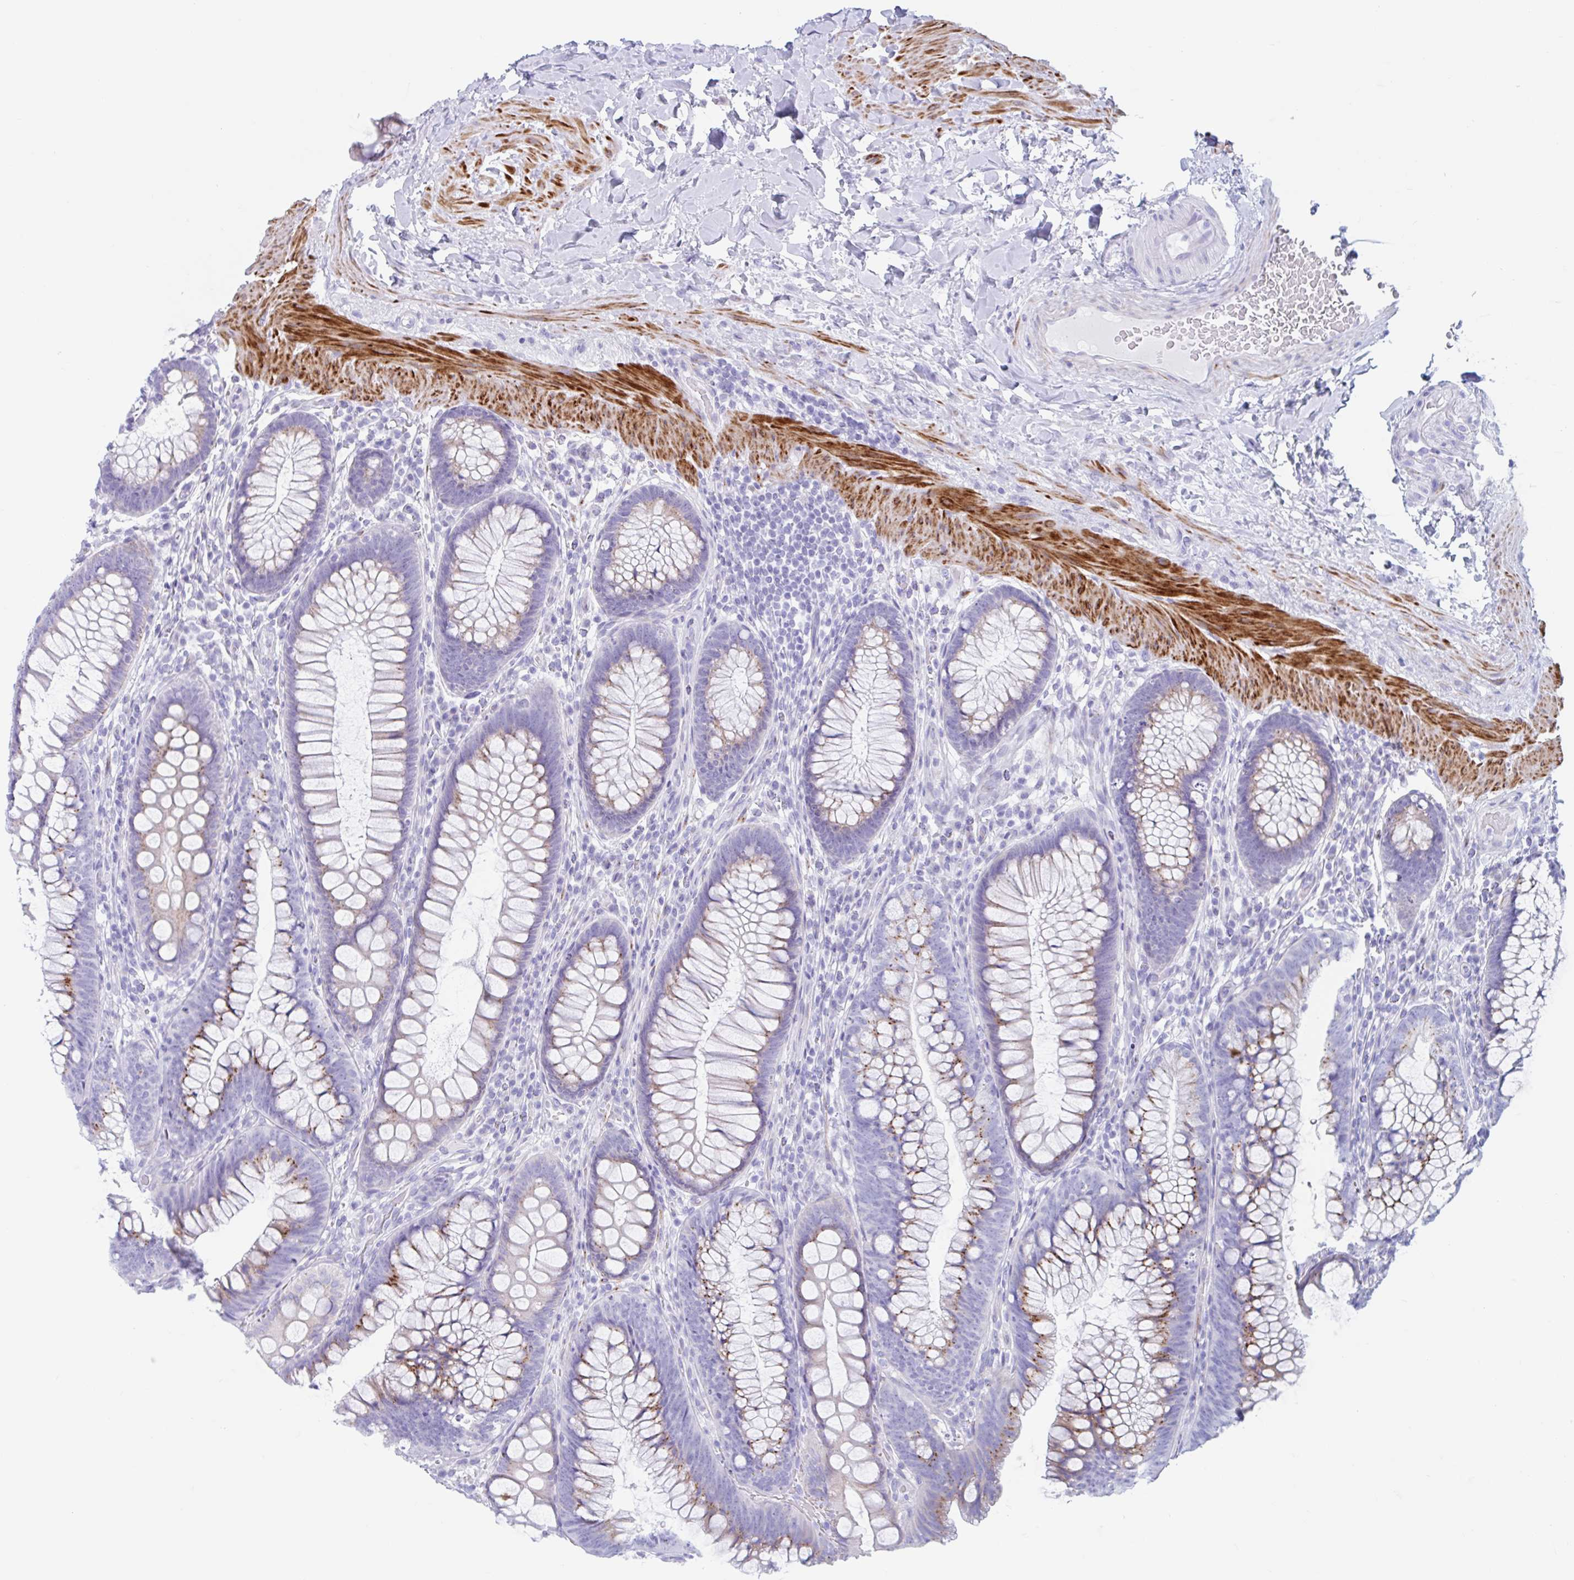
{"staining": {"intensity": "negative", "quantity": "none", "location": "none"}, "tissue": "colon", "cell_type": "Endothelial cells", "image_type": "normal", "snomed": [{"axis": "morphology", "description": "Normal tissue, NOS"}, {"axis": "morphology", "description": "Adenoma, NOS"}, {"axis": "topography", "description": "Soft tissue"}, {"axis": "topography", "description": "Colon"}], "caption": "DAB immunohistochemical staining of benign colon exhibits no significant staining in endothelial cells. Nuclei are stained in blue.", "gene": "CPTP", "patient": {"sex": "male", "age": 47}}